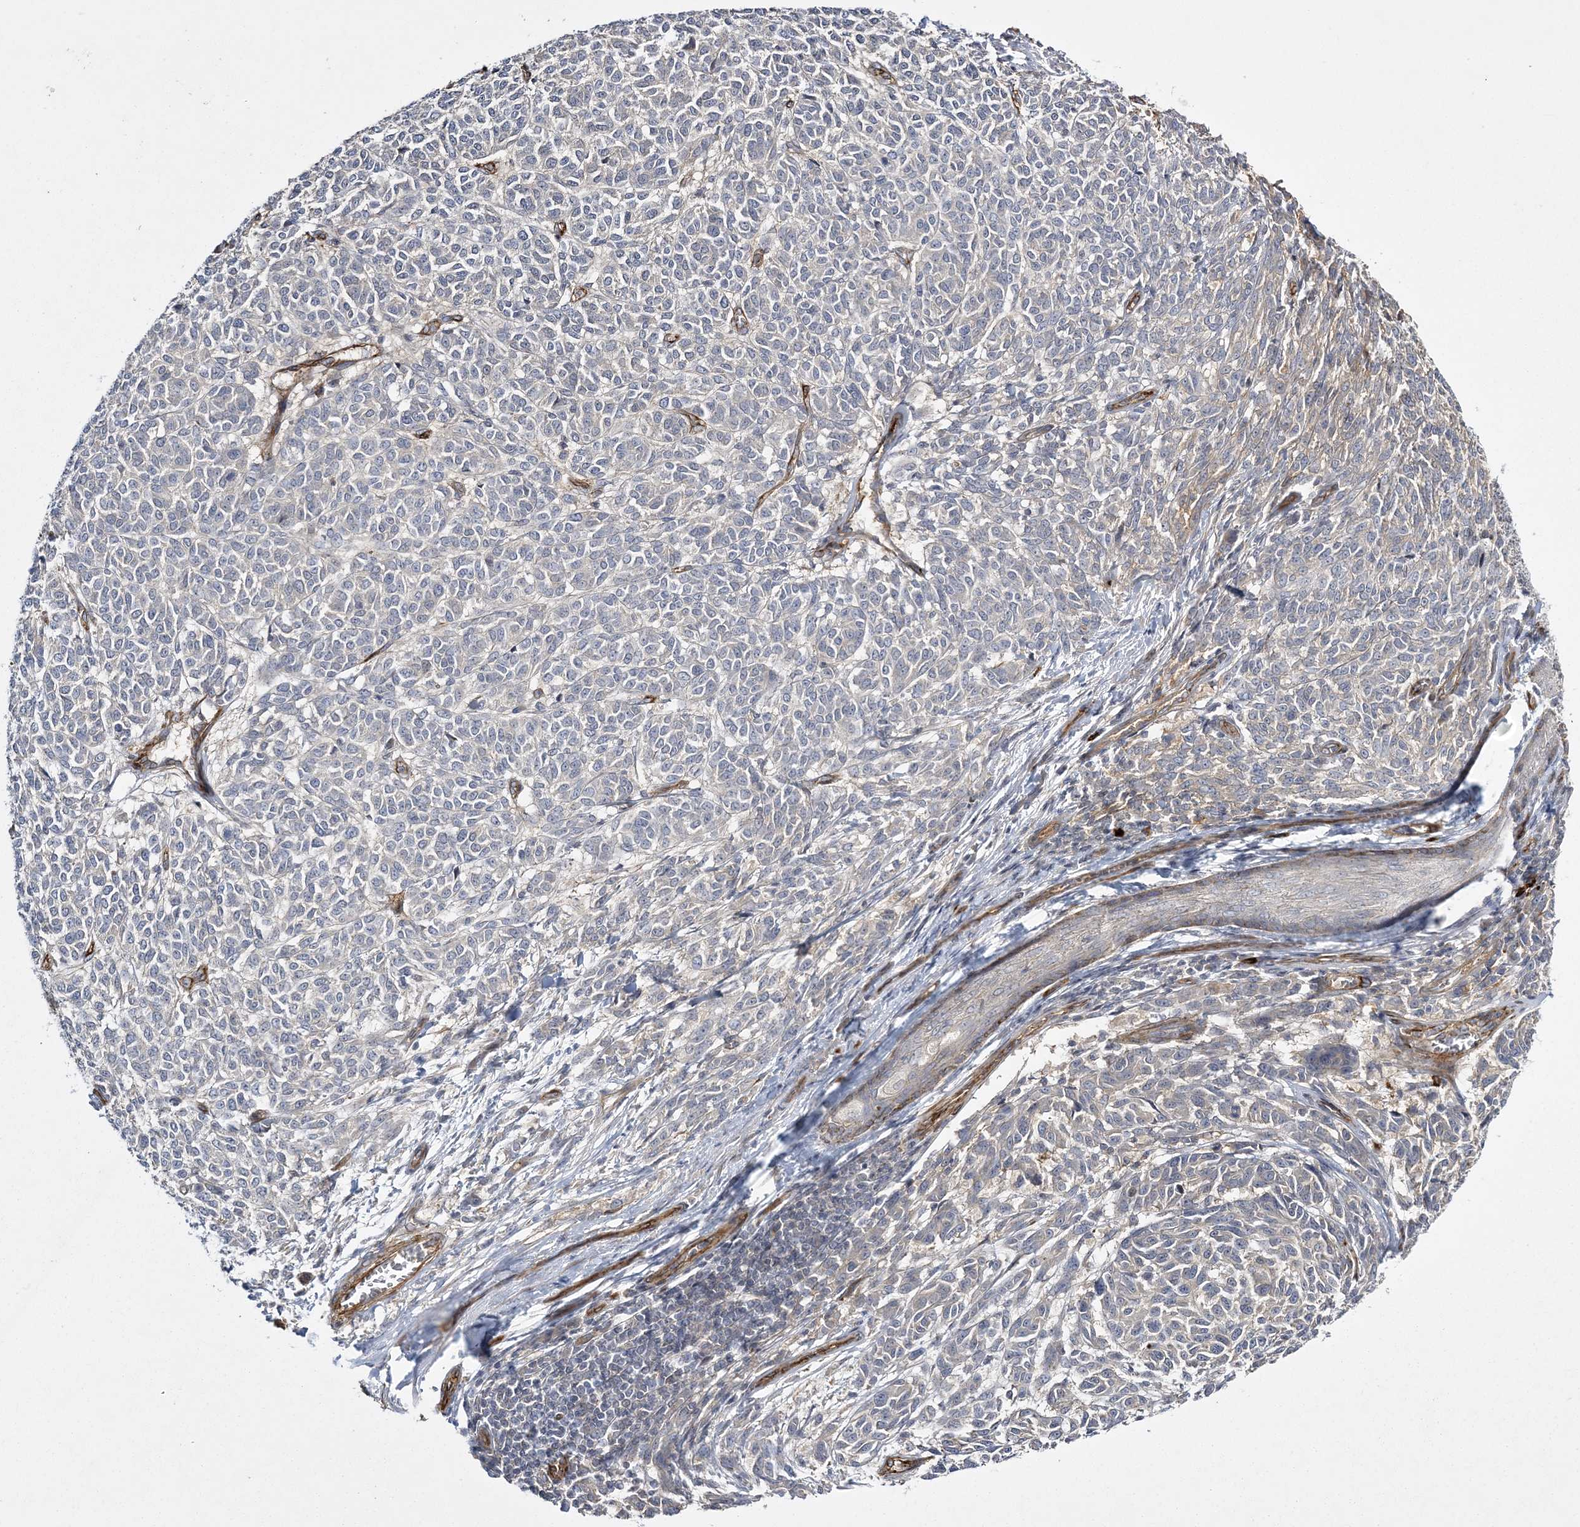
{"staining": {"intensity": "weak", "quantity": "<25%", "location": "cytoplasmic/membranous"}, "tissue": "melanoma", "cell_type": "Tumor cells", "image_type": "cancer", "snomed": [{"axis": "morphology", "description": "Malignant melanoma, NOS"}, {"axis": "topography", "description": "Skin"}], "caption": "Tumor cells show no significant expression in melanoma.", "gene": "CALN1", "patient": {"sex": "male", "age": 49}}